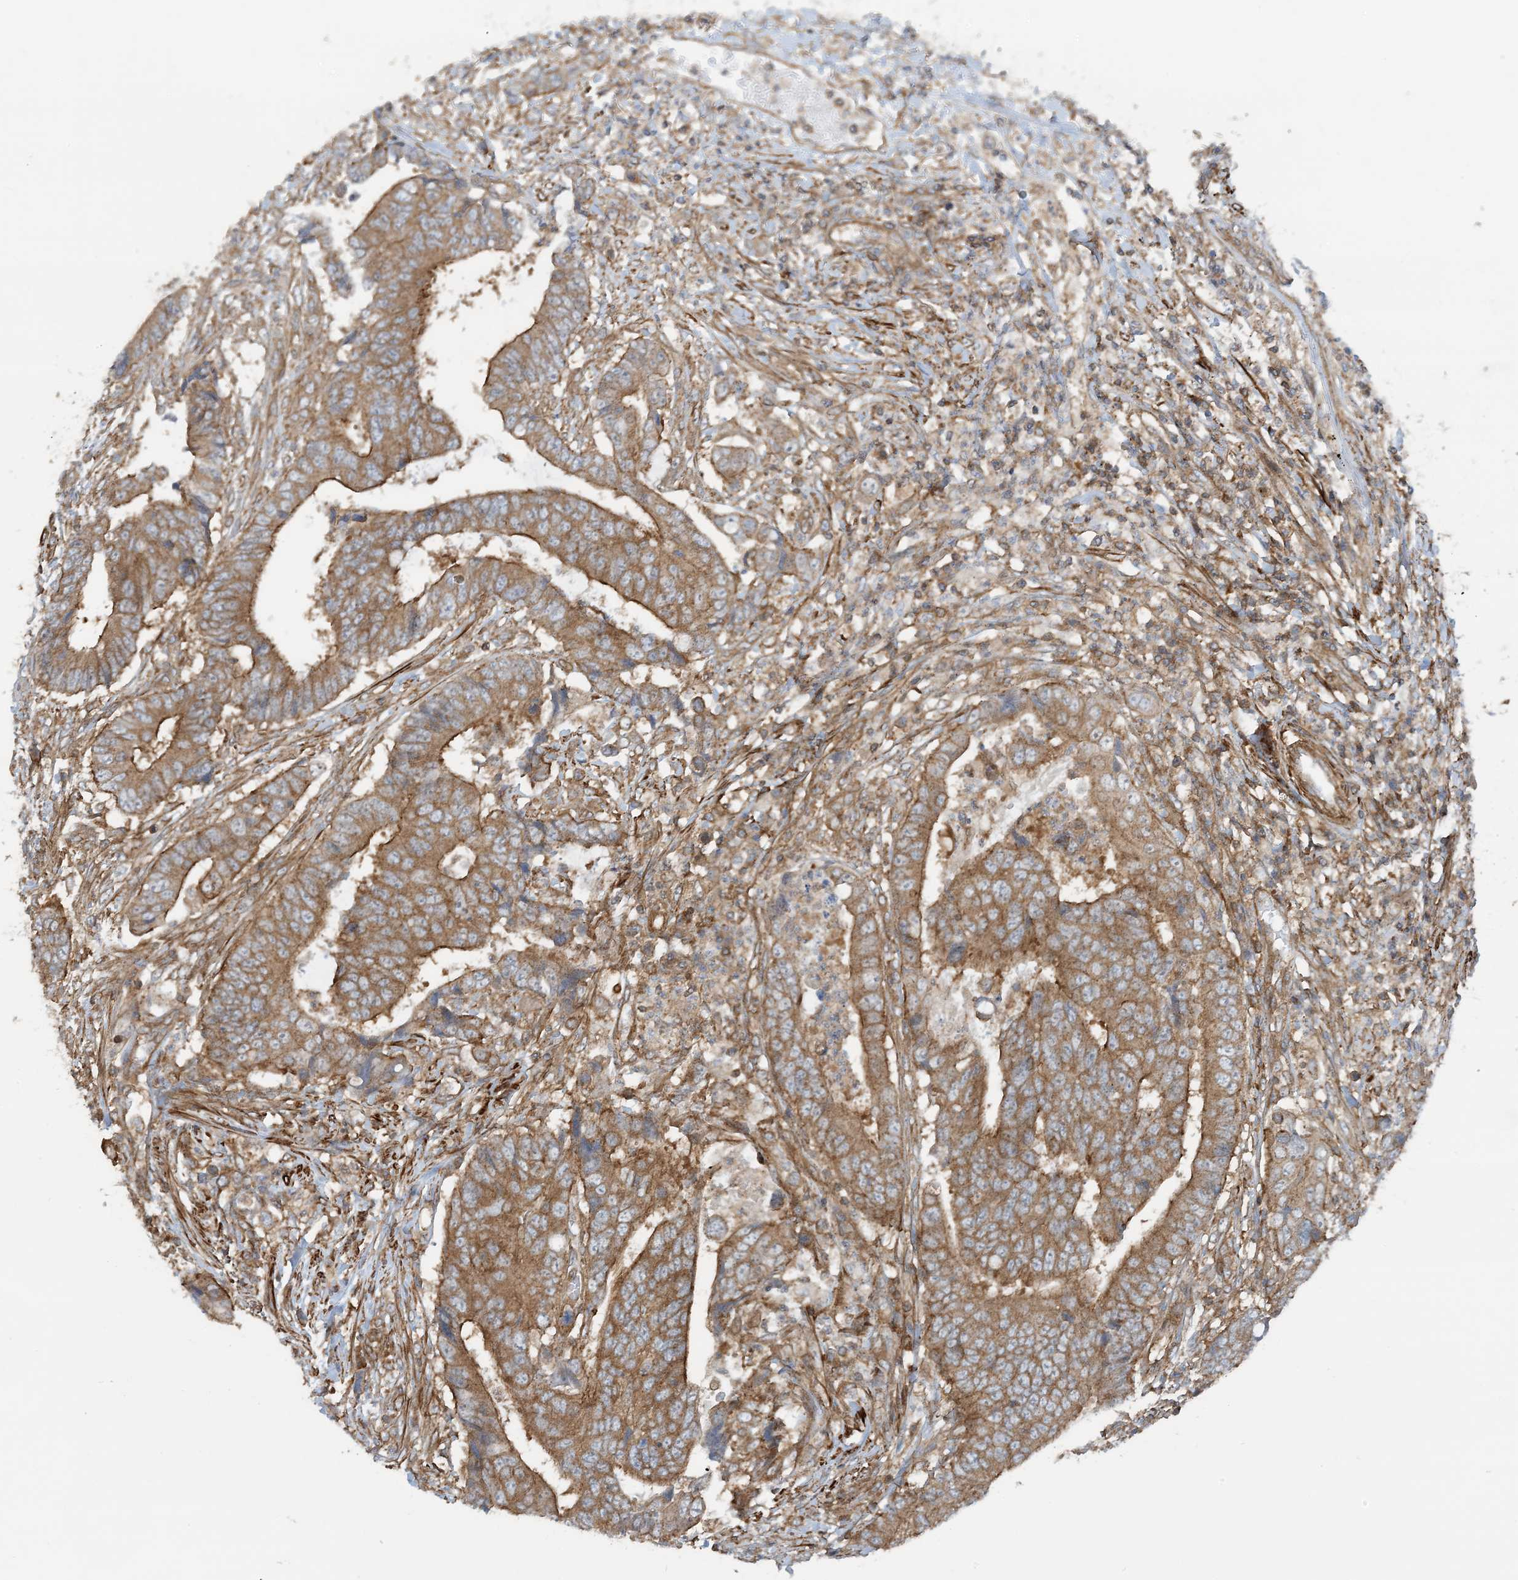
{"staining": {"intensity": "moderate", "quantity": ">75%", "location": "cytoplasmic/membranous"}, "tissue": "colorectal cancer", "cell_type": "Tumor cells", "image_type": "cancer", "snomed": [{"axis": "morphology", "description": "Adenocarcinoma, NOS"}, {"axis": "topography", "description": "Rectum"}], "caption": "About >75% of tumor cells in colorectal adenocarcinoma demonstrate moderate cytoplasmic/membranous protein positivity as visualized by brown immunohistochemical staining.", "gene": "STAM2", "patient": {"sex": "male", "age": 84}}